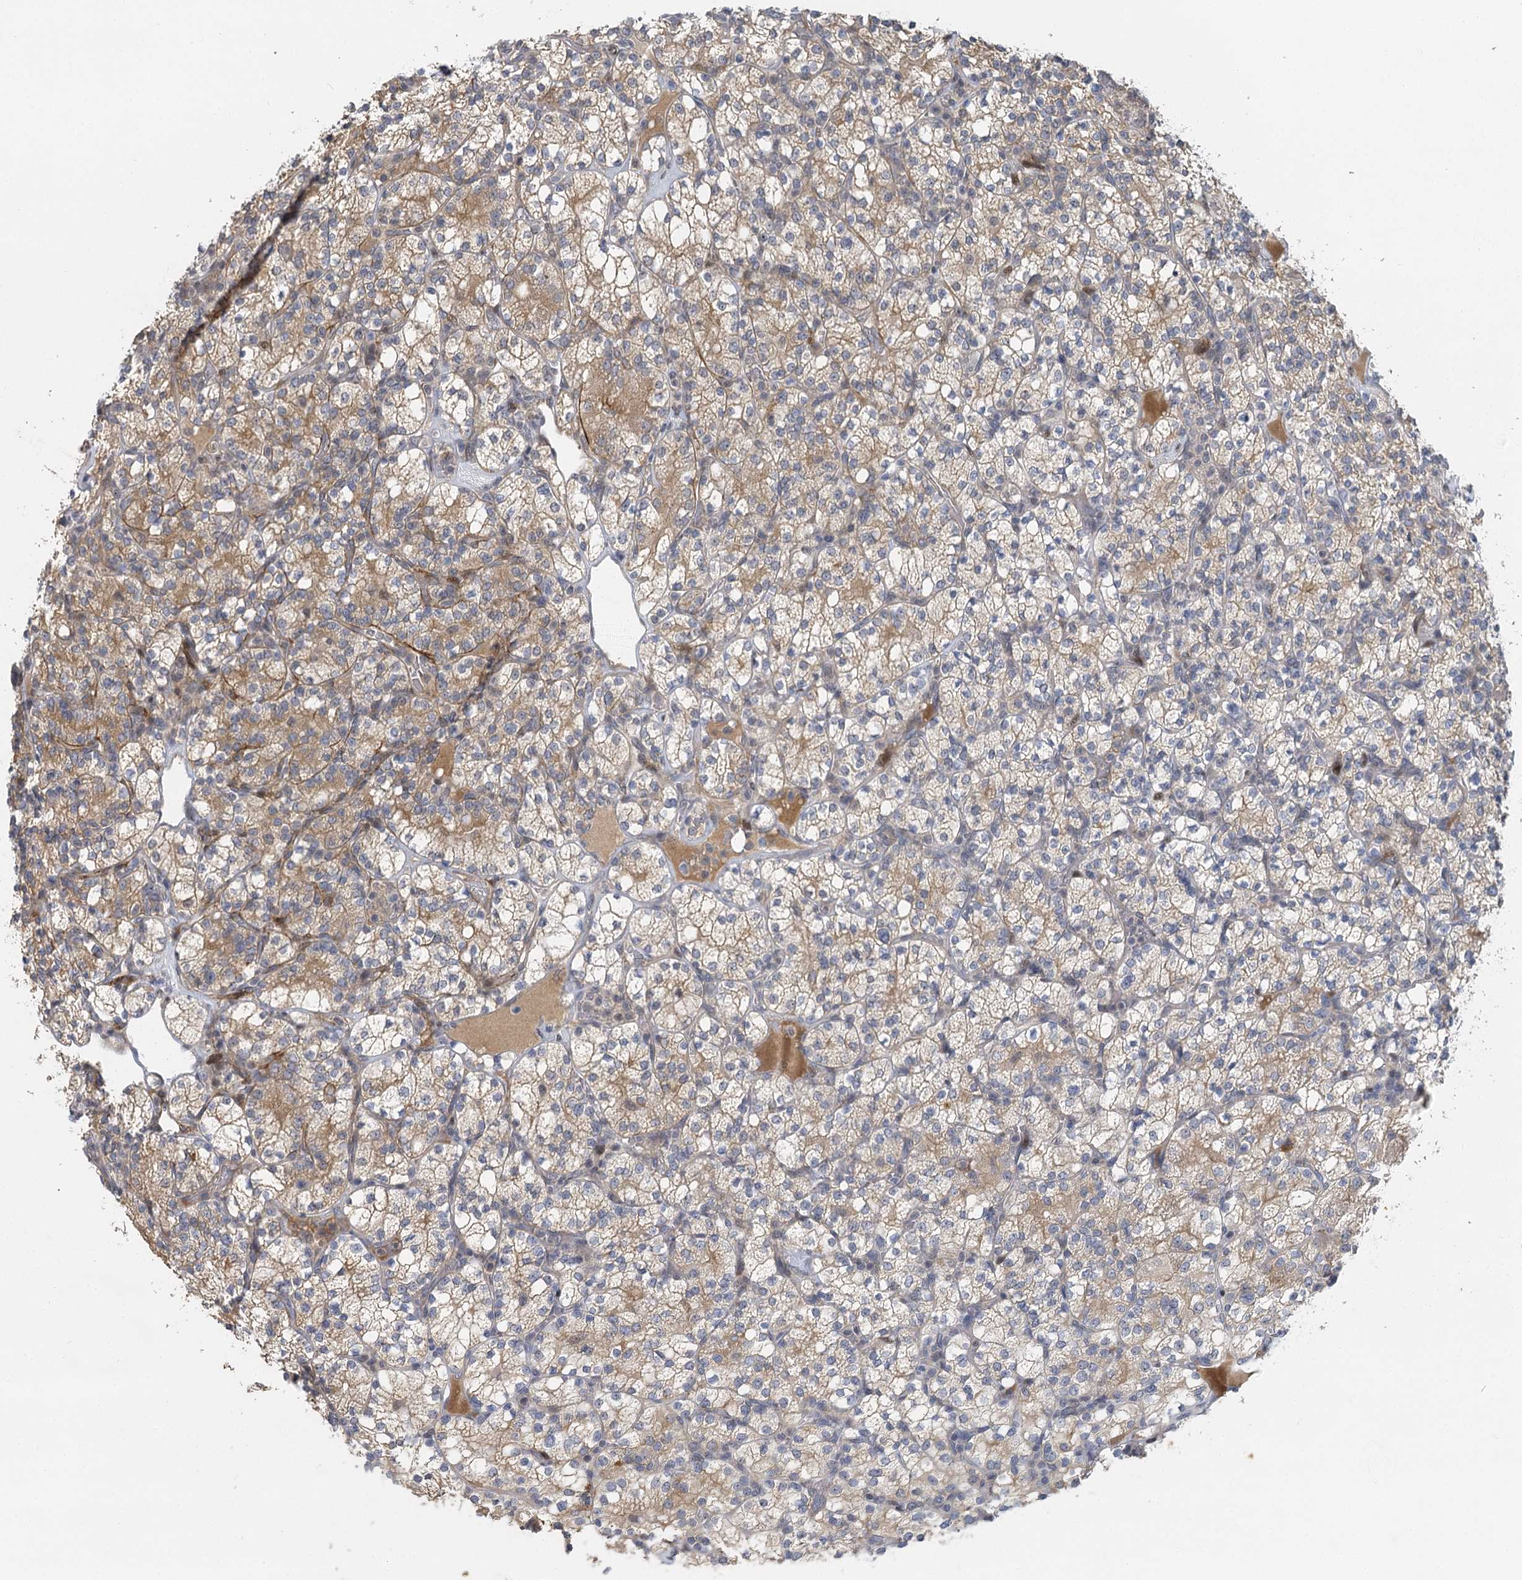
{"staining": {"intensity": "weak", "quantity": ">75%", "location": "cytoplasmic/membranous"}, "tissue": "renal cancer", "cell_type": "Tumor cells", "image_type": "cancer", "snomed": [{"axis": "morphology", "description": "Adenocarcinoma, NOS"}, {"axis": "topography", "description": "Kidney"}], "caption": "Adenocarcinoma (renal) was stained to show a protein in brown. There is low levels of weak cytoplasmic/membranous staining in about >75% of tumor cells.", "gene": "IL11RA", "patient": {"sex": "male", "age": 77}}